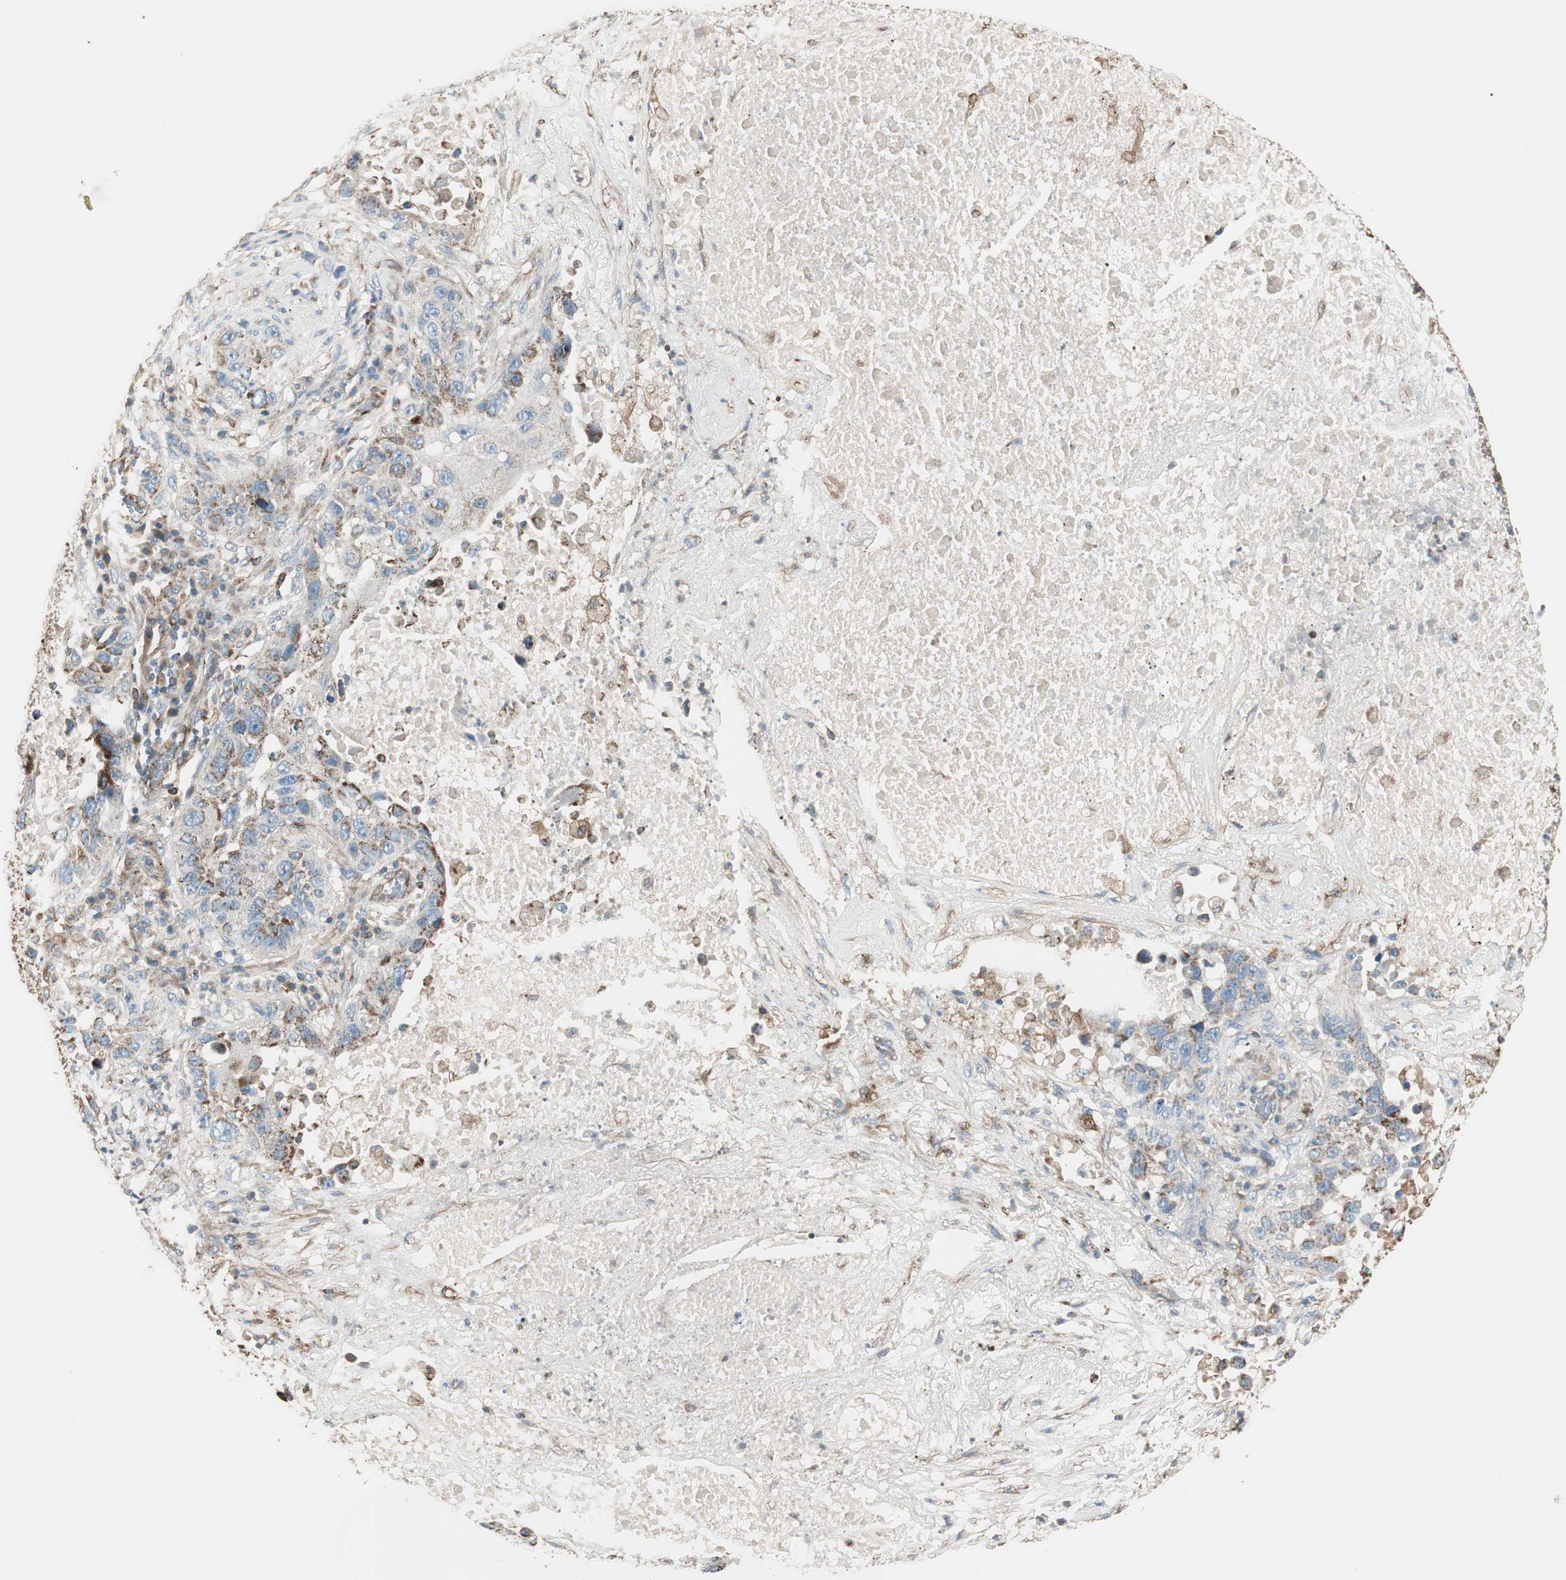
{"staining": {"intensity": "weak", "quantity": "25%-75%", "location": "cytoplasmic/membranous"}, "tissue": "lung cancer", "cell_type": "Tumor cells", "image_type": "cancer", "snomed": [{"axis": "morphology", "description": "Squamous cell carcinoma, NOS"}, {"axis": "topography", "description": "Lung"}], "caption": "Lung cancer (squamous cell carcinoma) stained with a brown dye demonstrates weak cytoplasmic/membranous positive positivity in about 25%-75% of tumor cells.", "gene": "SRCIN1", "patient": {"sex": "male", "age": 57}}